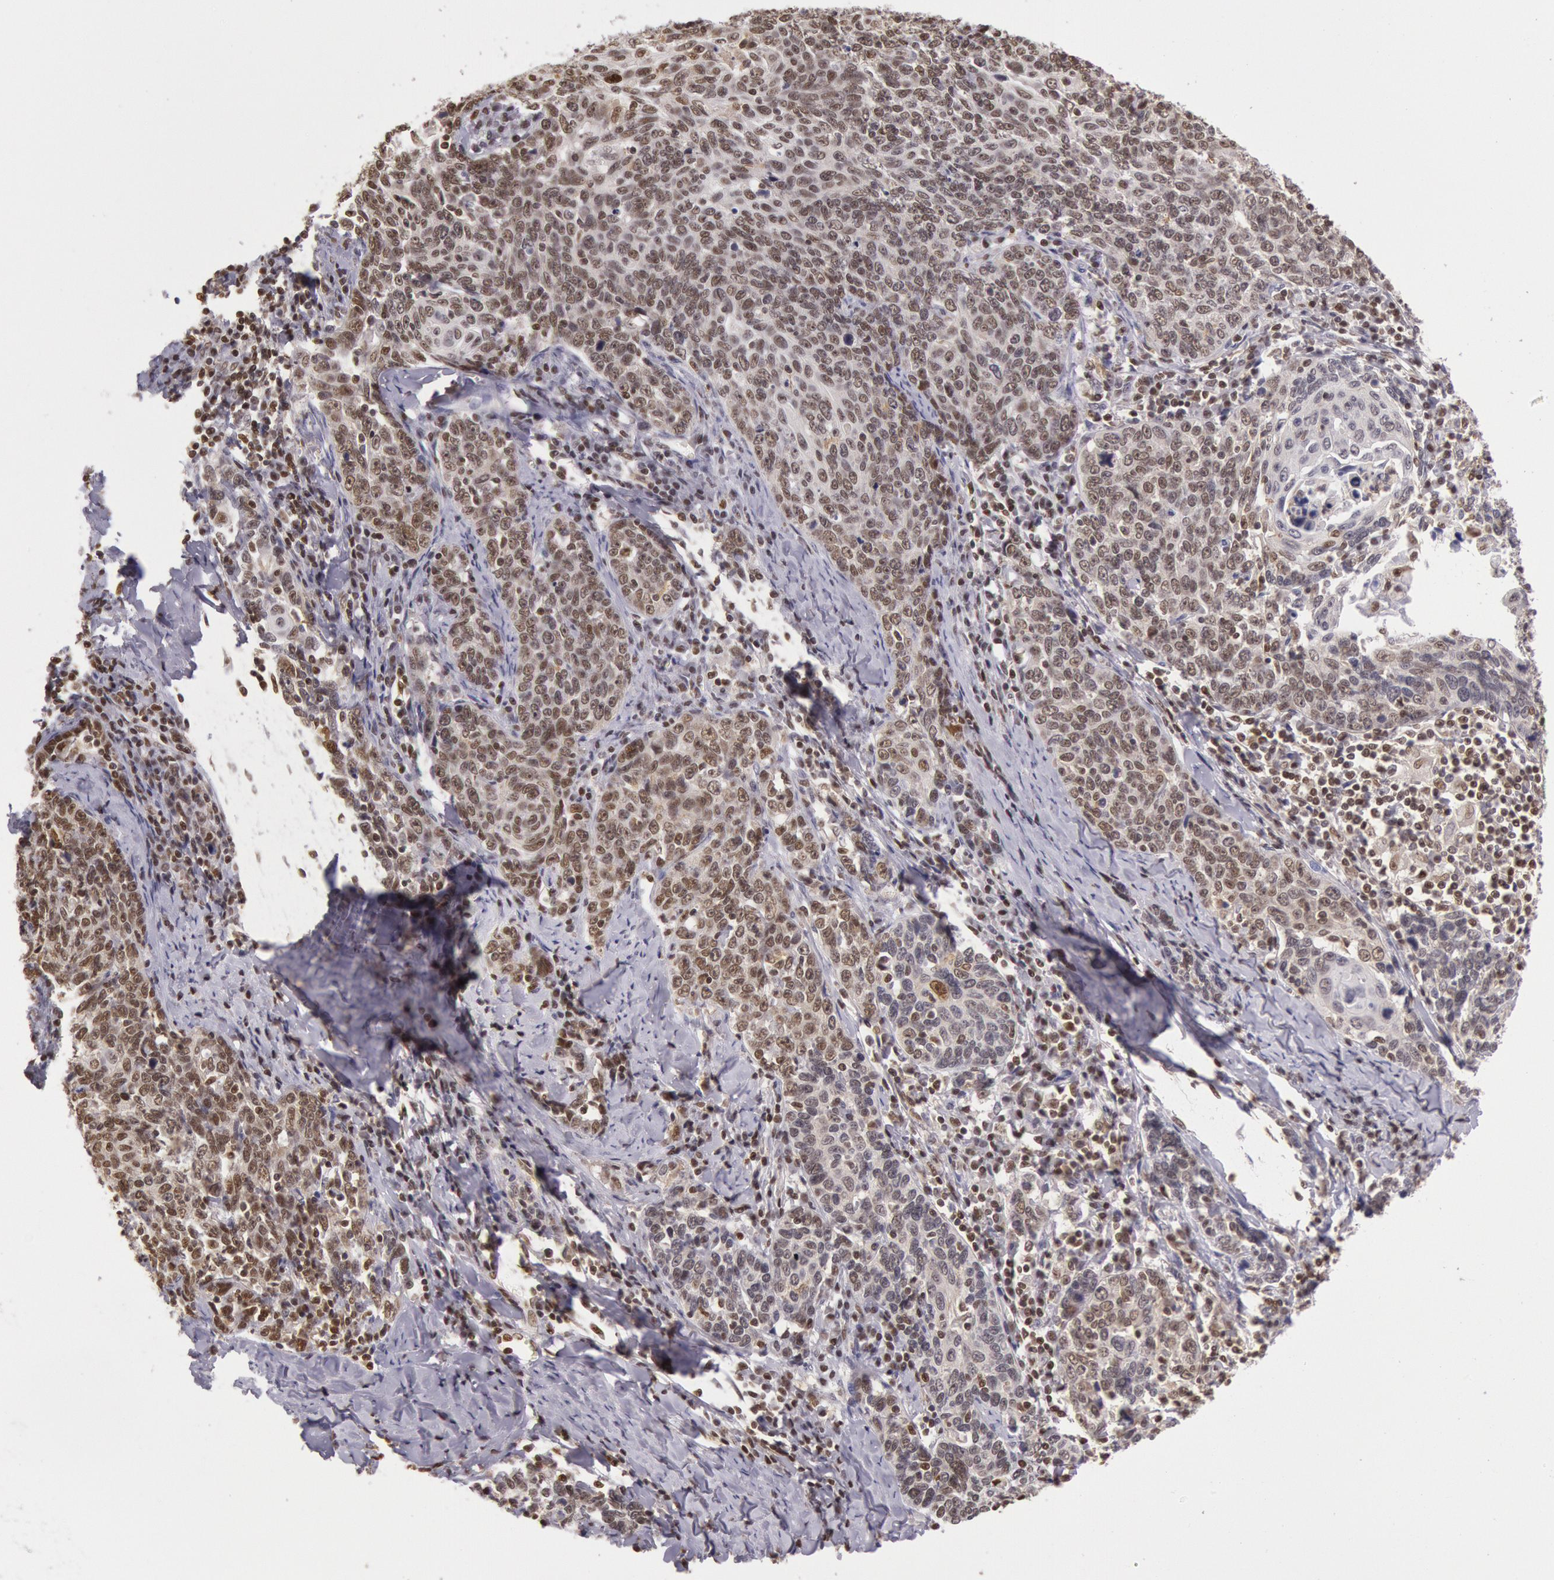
{"staining": {"intensity": "strong", "quantity": ">75%", "location": "nuclear"}, "tissue": "cervical cancer", "cell_type": "Tumor cells", "image_type": "cancer", "snomed": [{"axis": "morphology", "description": "Squamous cell carcinoma, NOS"}, {"axis": "topography", "description": "Cervix"}], "caption": "Approximately >75% of tumor cells in human cervical squamous cell carcinoma exhibit strong nuclear protein staining as visualized by brown immunohistochemical staining.", "gene": "ESS2", "patient": {"sex": "female", "age": 41}}